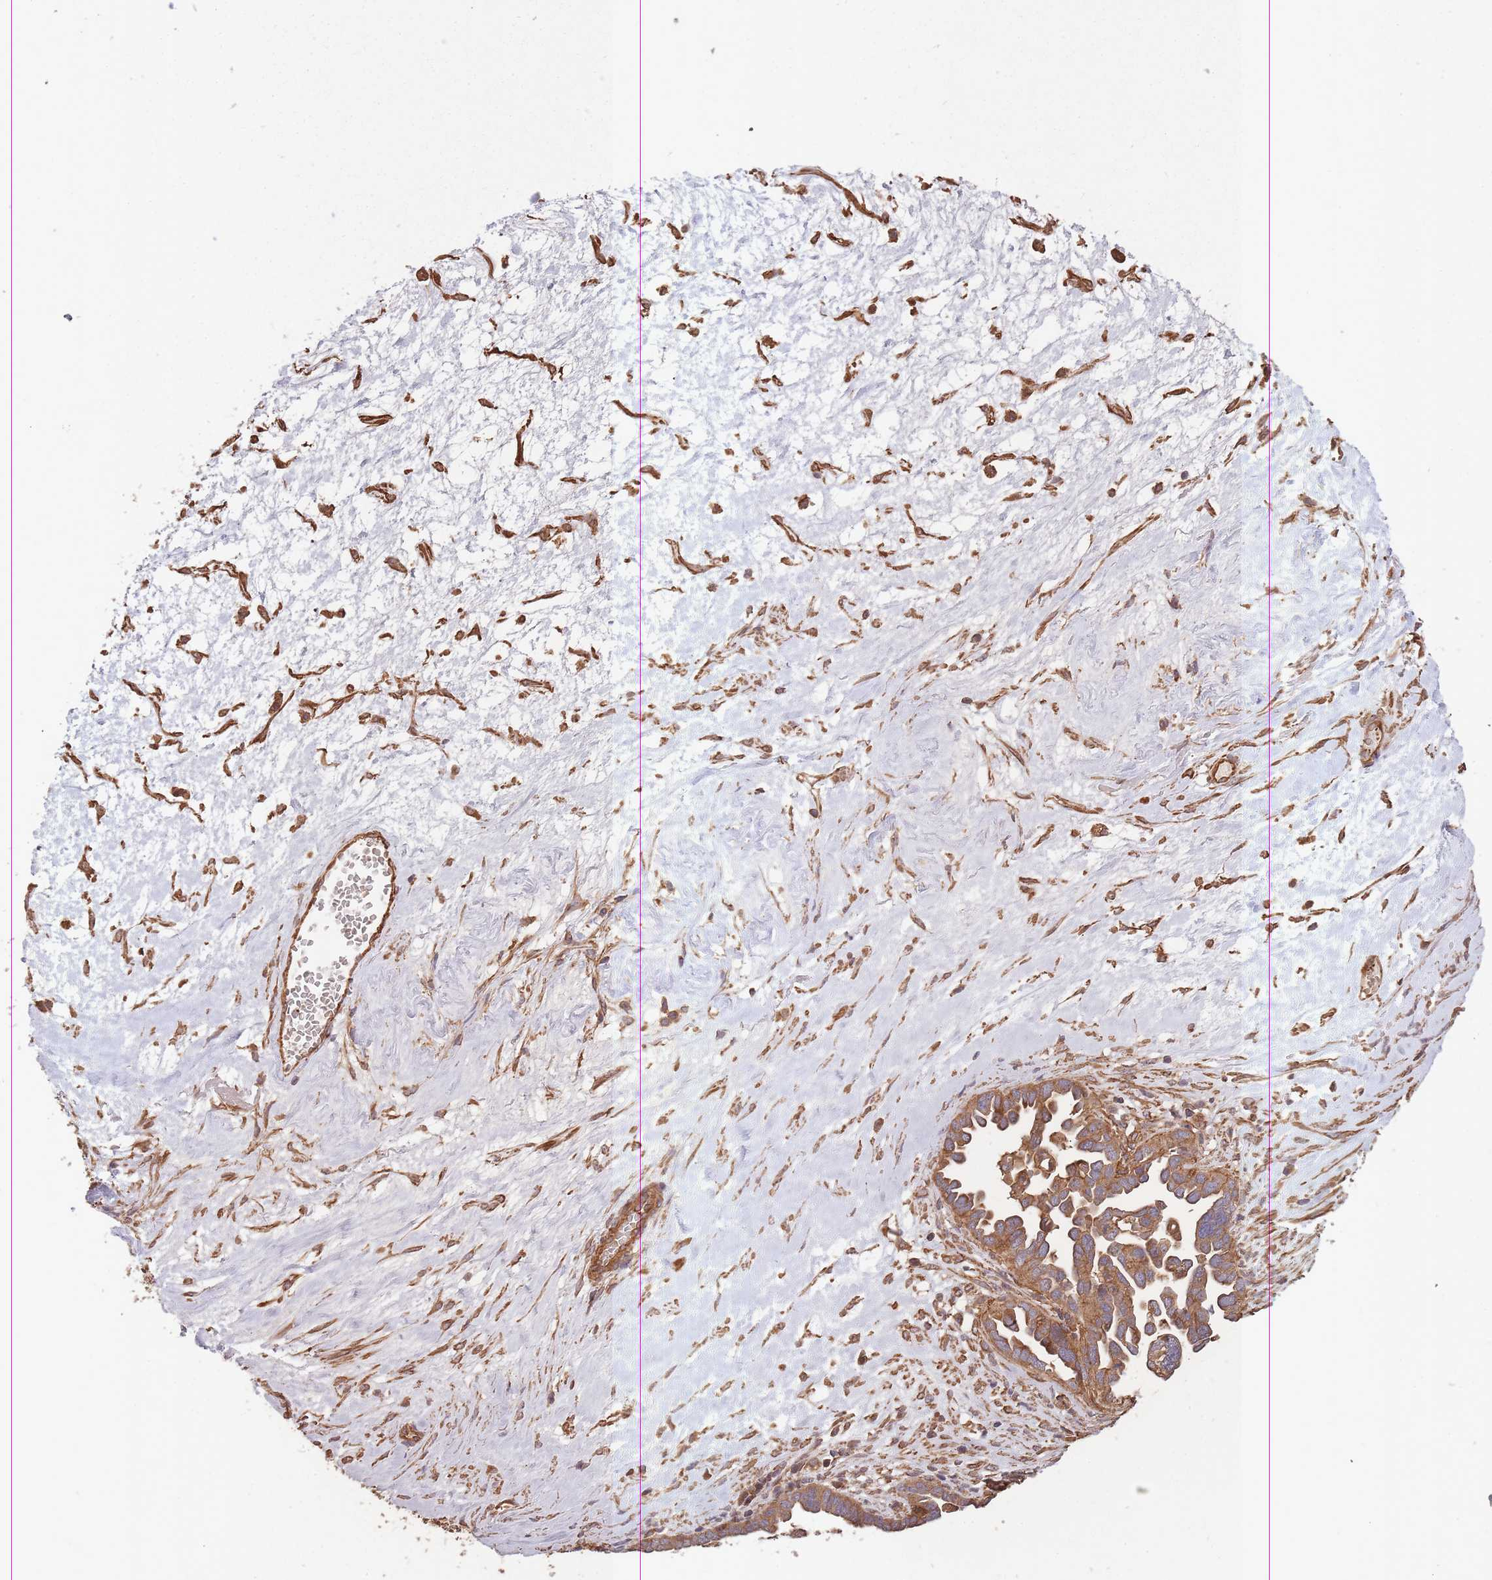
{"staining": {"intensity": "moderate", "quantity": ">75%", "location": "cytoplasmic/membranous"}, "tissue": "ovarian cancer", "cell_type": "Tumor cells", "image_type": "cancer", "snomed": [{"axis": "morphology", "description": "Cystadenocarcinoma, serous, NOS"}, {"axis": "topography", "description": "Ovary"}], "caption": "Ovarian cancer stained for a protein reveals moderate cytoplasmic/membranous positivity in tumor cells. The staining is performed using DAB brown chromogen to label protein expression. The nuclei are counter-stained blue using hematoxylin.", "gene": "ARMH3", "patient": {"sex": "female", "age": 54}}